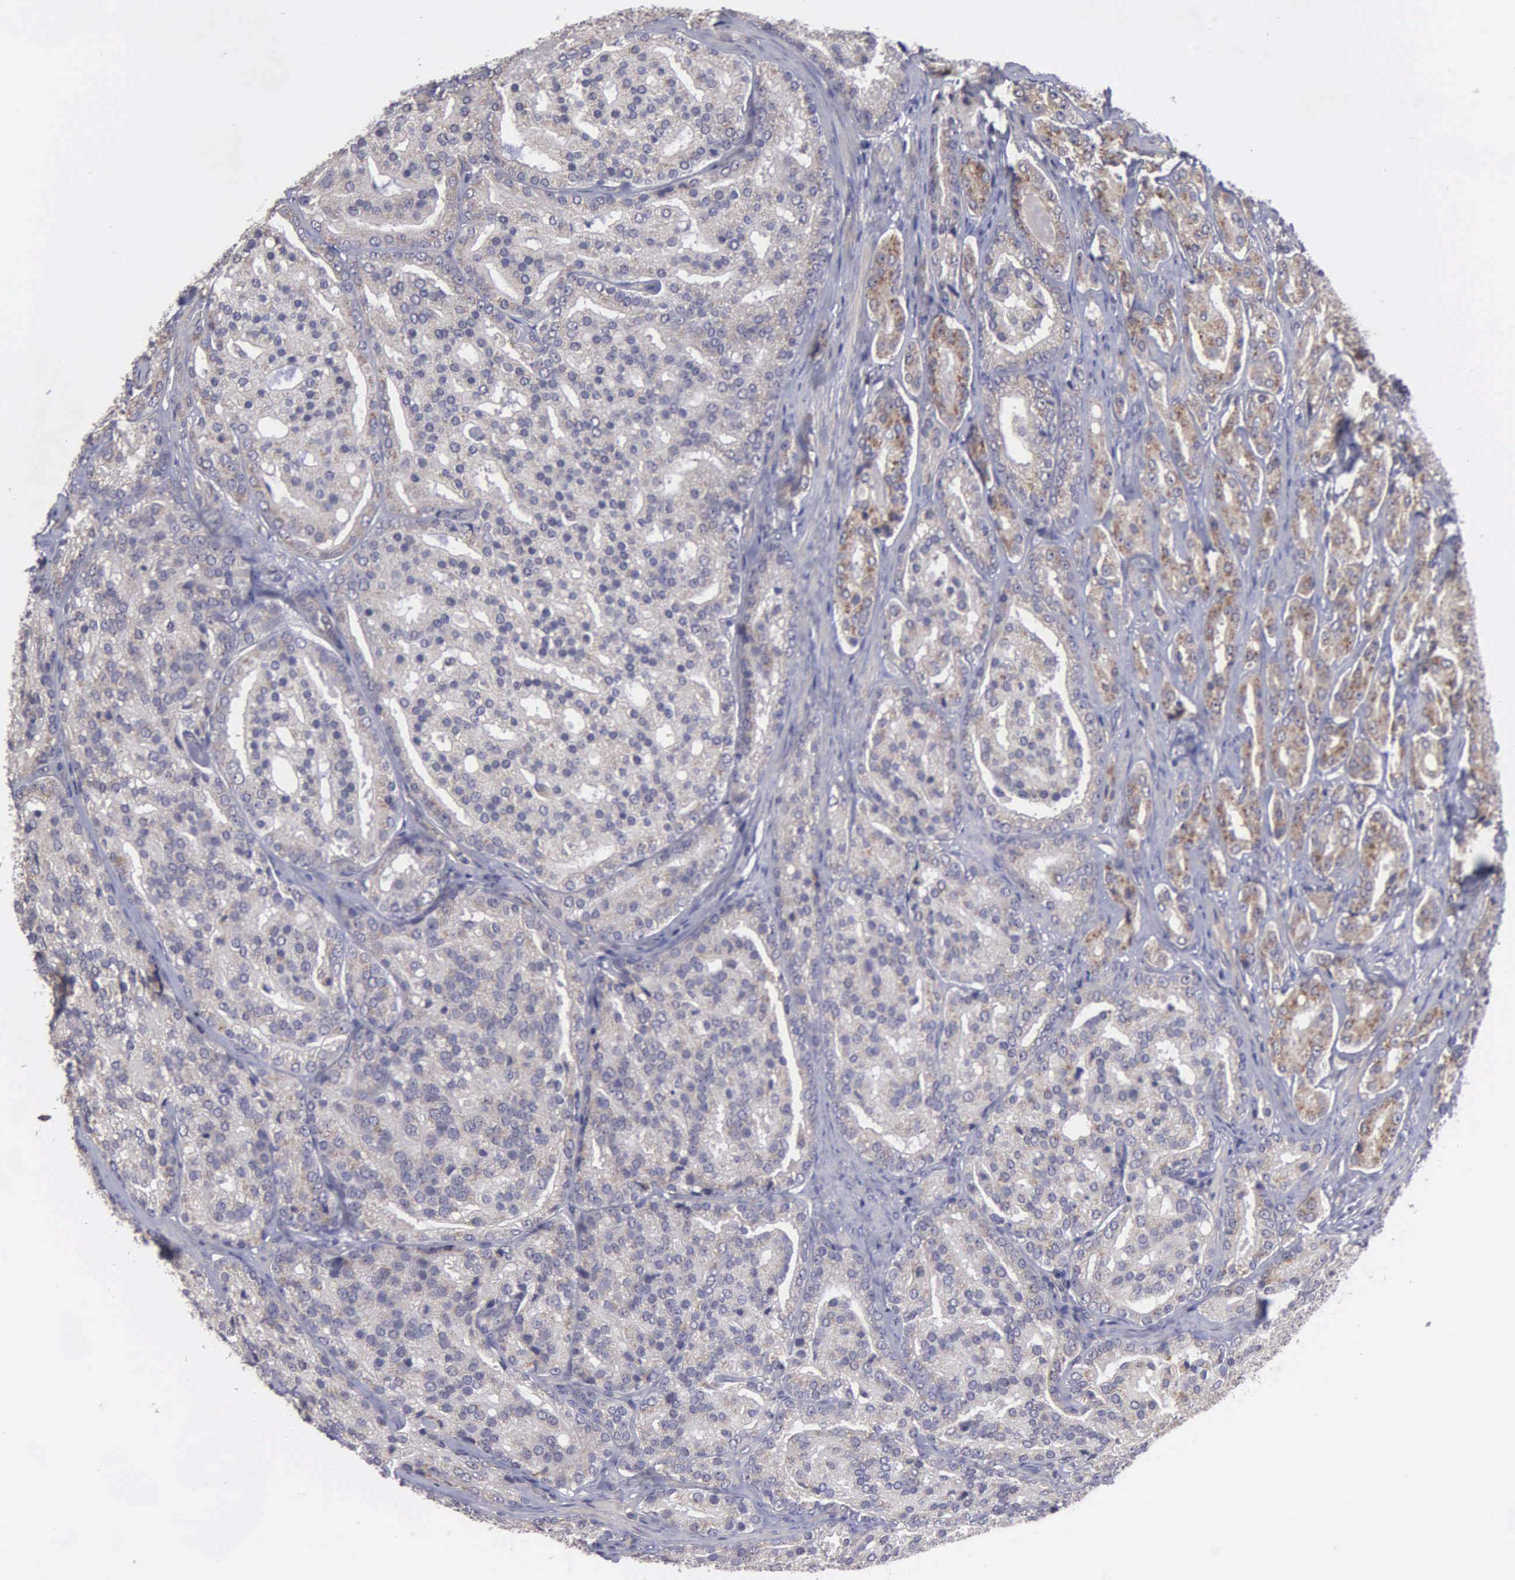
{"staining": {"intensity": "weak", "quantity": ">75%", "location": "cytoplasmic/membranous"}, "tissue": "prostate cancer", "cell_type": "Tumor cells", "image_type": "cancer", "snomed": [{"axis": "morphology", "description": "Adenocarcinoma, High grade"}, {"axis": "topography", "description": "Prostate"}], "caption": "Prostate cancer (high-grade adenocarcinoma) stained with a protein marker exhibits weak staining in tumor cells.", "gene": "RTL10", "patient": {"sex": "male", "age": 64}}